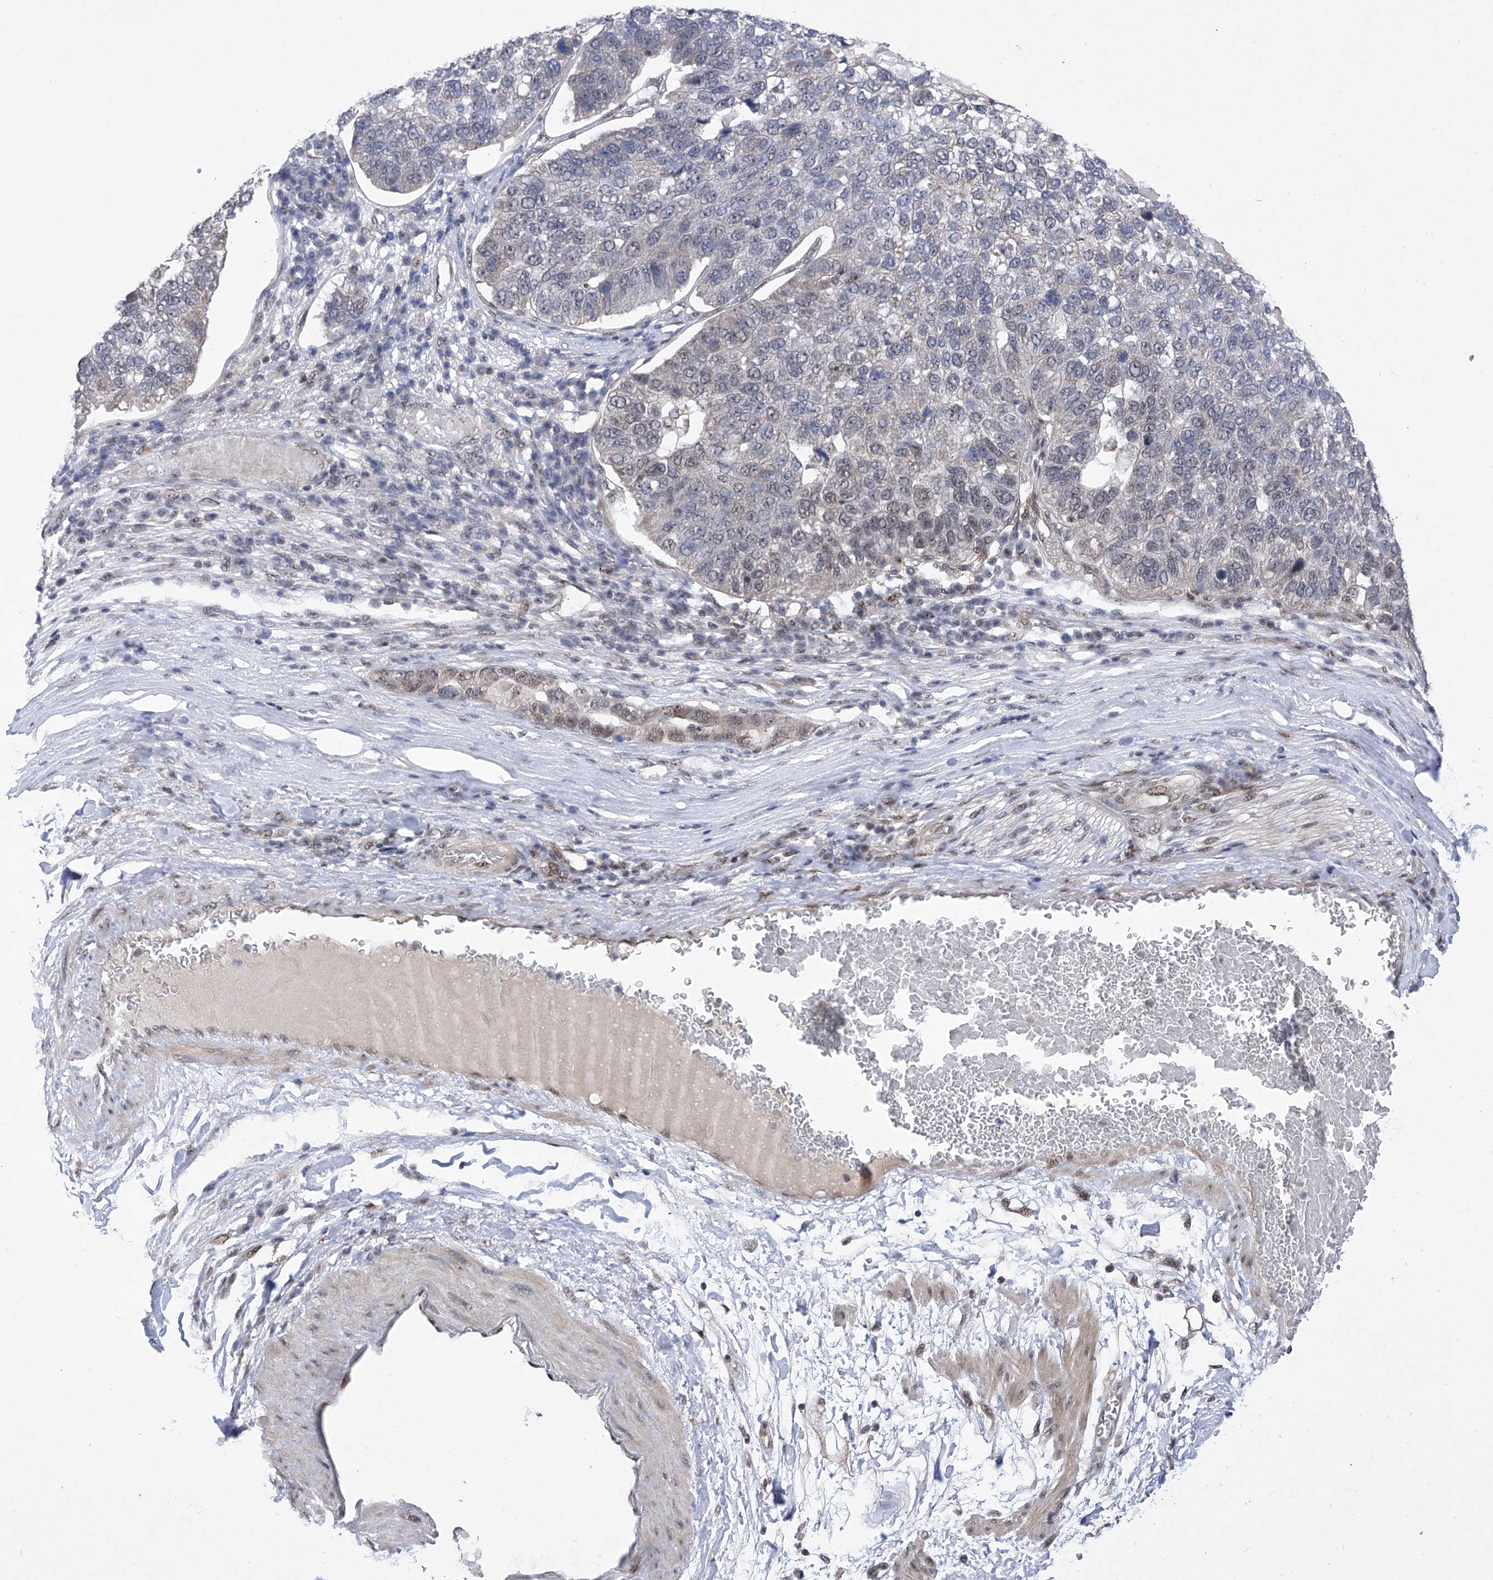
{"staining": {"intensity": "weak", "quantity": "<25%", "location": "nuclear"}, "tissue": "pancreatic cancer", "cell_type": "Tumor cells", "image_type": "cancer", "snomed": [{"axis": "morphology", "description": "Adenocarcinoma, NOS"}, {"axis": "topography", "description": "Pancreas"}], "caption": "This is a photomicrograph of immunohistochemistry (IHC) staining of adenocarcinoma (pancreatic), which shows no positivity in tumor cells. Brightfield microscopy of immunohistochemistry (IHC) stained with DAB (3,3'-diaminobenzidine) (brown) and hematoxylin (blue), captured at high magnification.", "gene": "RAD54L", "patient": {"sex": "female", "age": 61}}